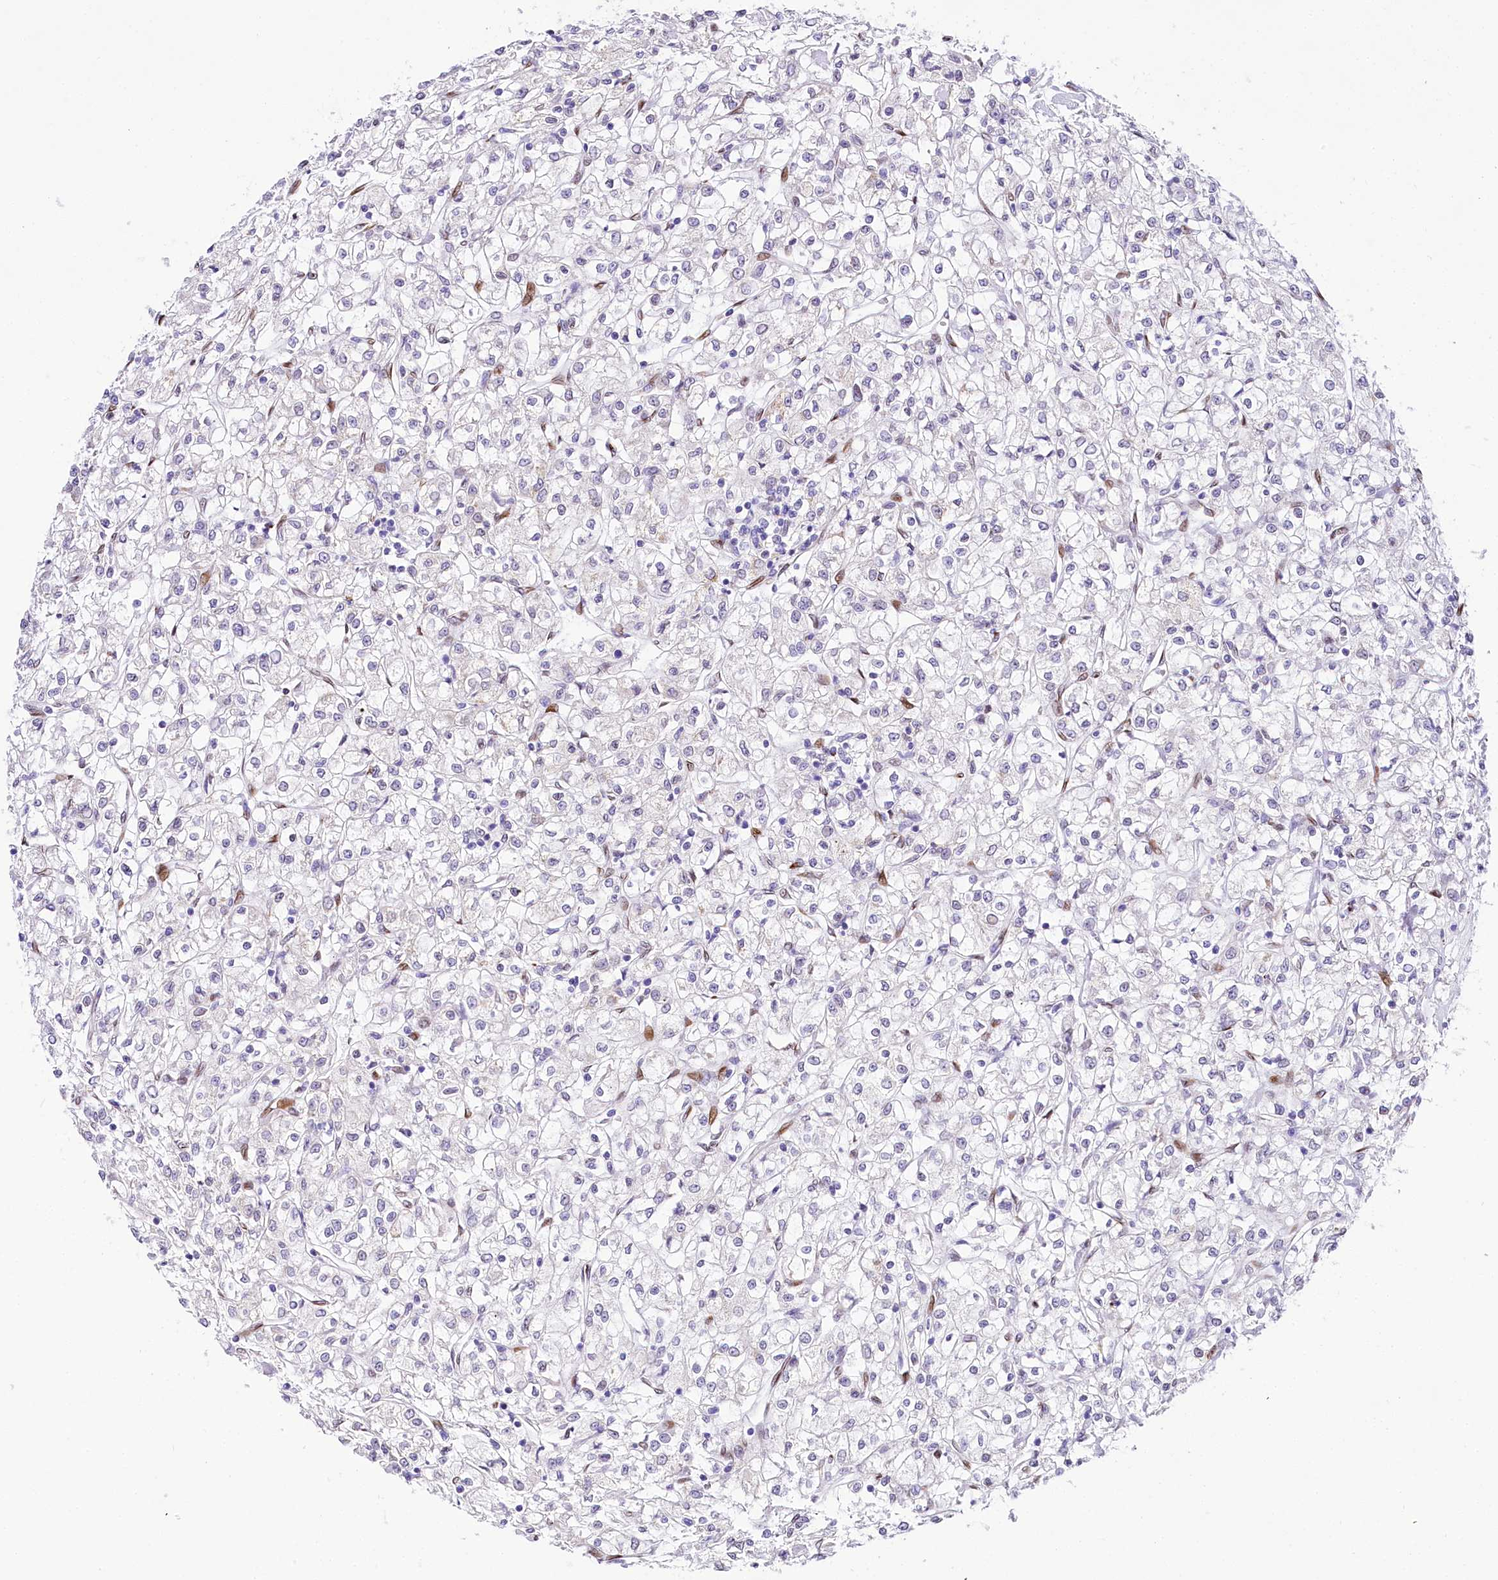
{"staining": {"intensity": "negative", "quantity": "none", "location": "none"}, "tissue": "renal cancer", "cell_type": "Tumor cells", "image_type": "cancer", "snomed": [{"axis": "morphology", "description": "Adenocarcinoma, NOS"}, {"axis": "topography", "description": "Kidney"}], "caption": "A high-resolution photomicrograph shows IHC staining of adenocarcinoma (renal), which displays no significant expression in tumor cells.", "gene": "PPIP5K2", "patient": {"sex": "female", "age": 59}}